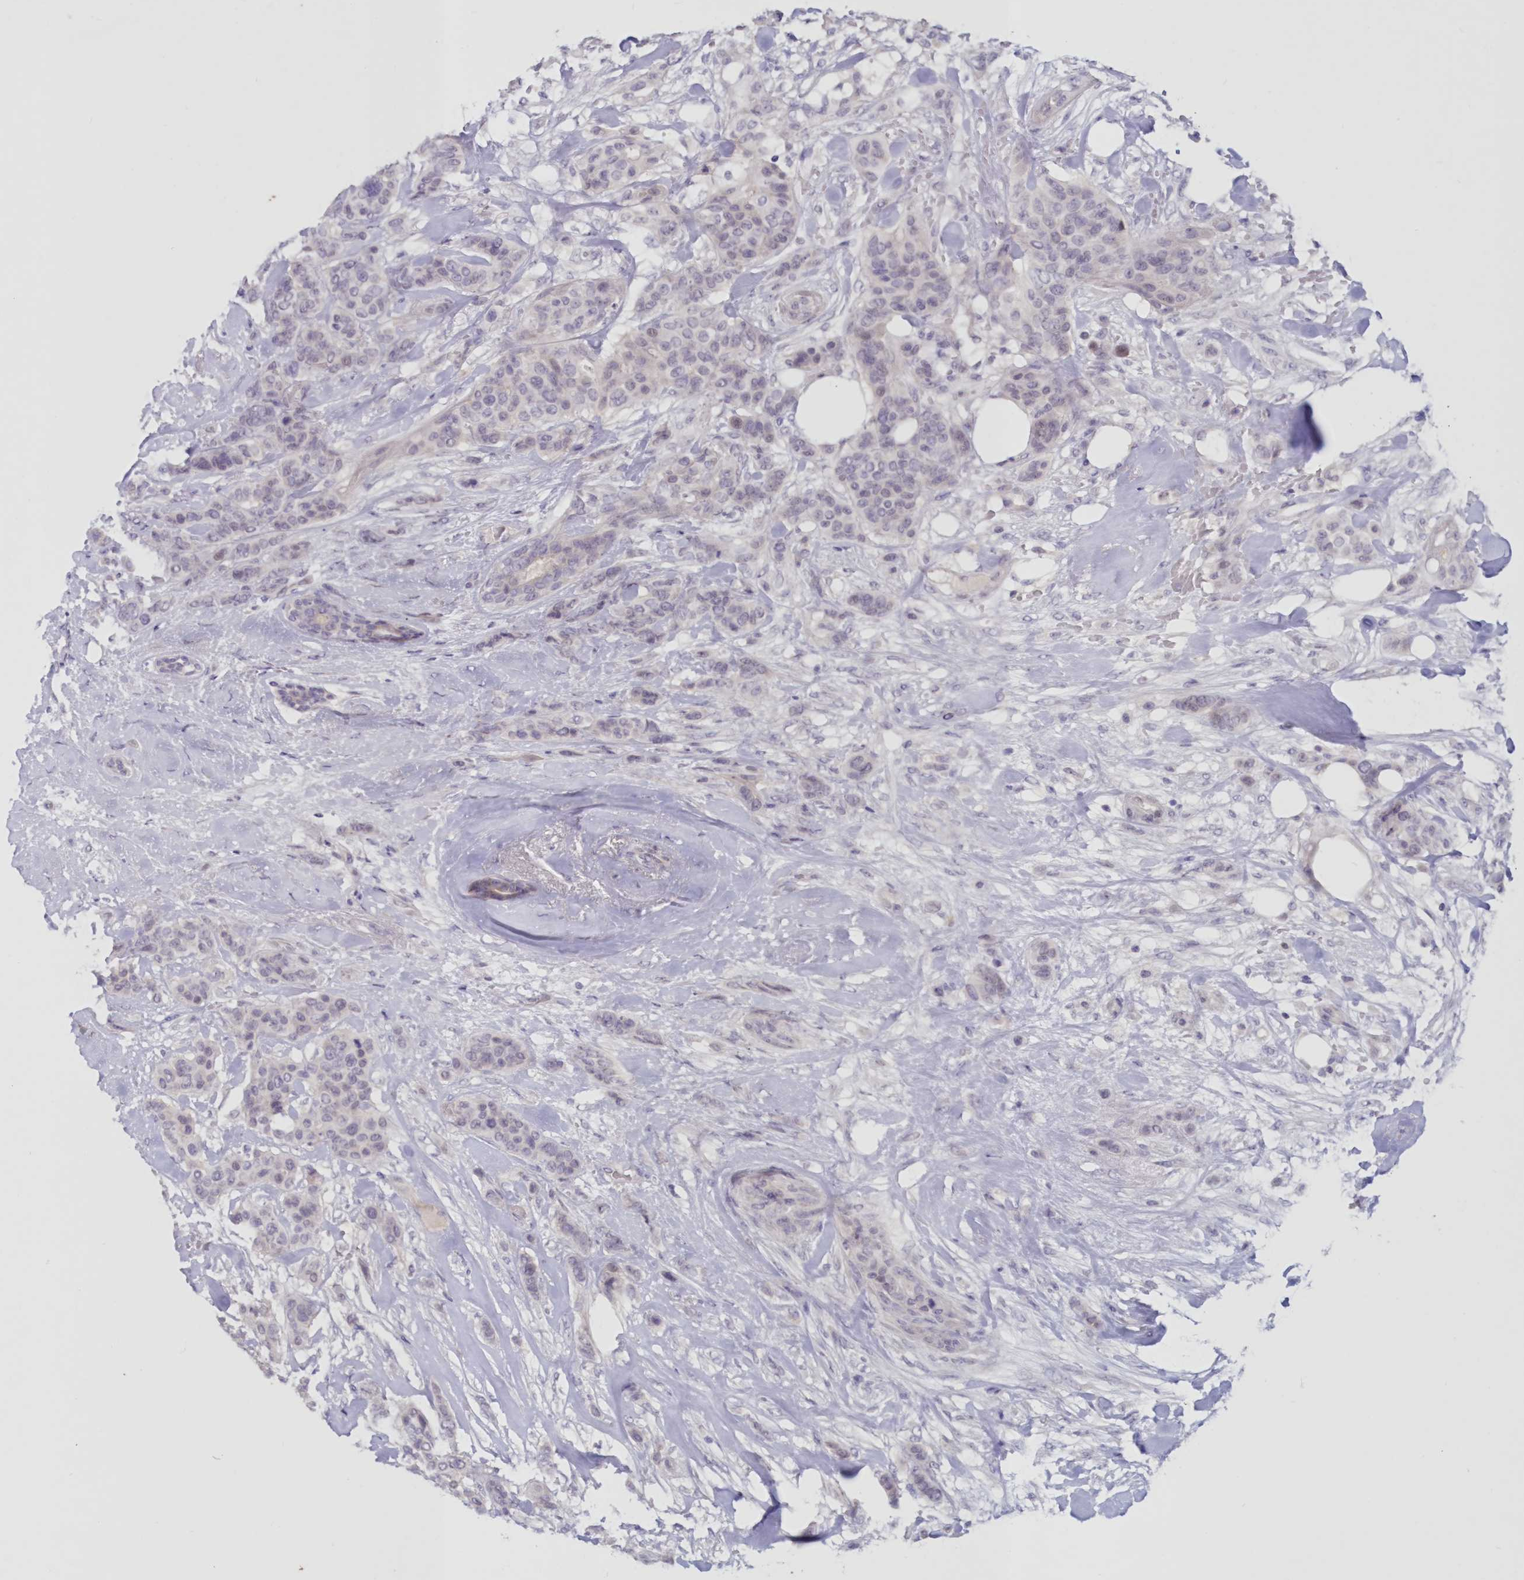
{"staining": {"intensity": "negative", "quantity": "none", "location": "none"}, "tissue": "breast cancer", "cell_type": "Tumor cells", "image_type": "cancer", "snomed": [{"axis": "morphology", "description": "Lobular carcinoma"}, {"axis": "topography", "description": "Breast"}], "caption": "This is an immunohistochemistry image of lobular carcinoma (breast). There is no positivity in tumor cells.", "gene": "SNED1", "patient": {"sex": "female", "age": 51}}